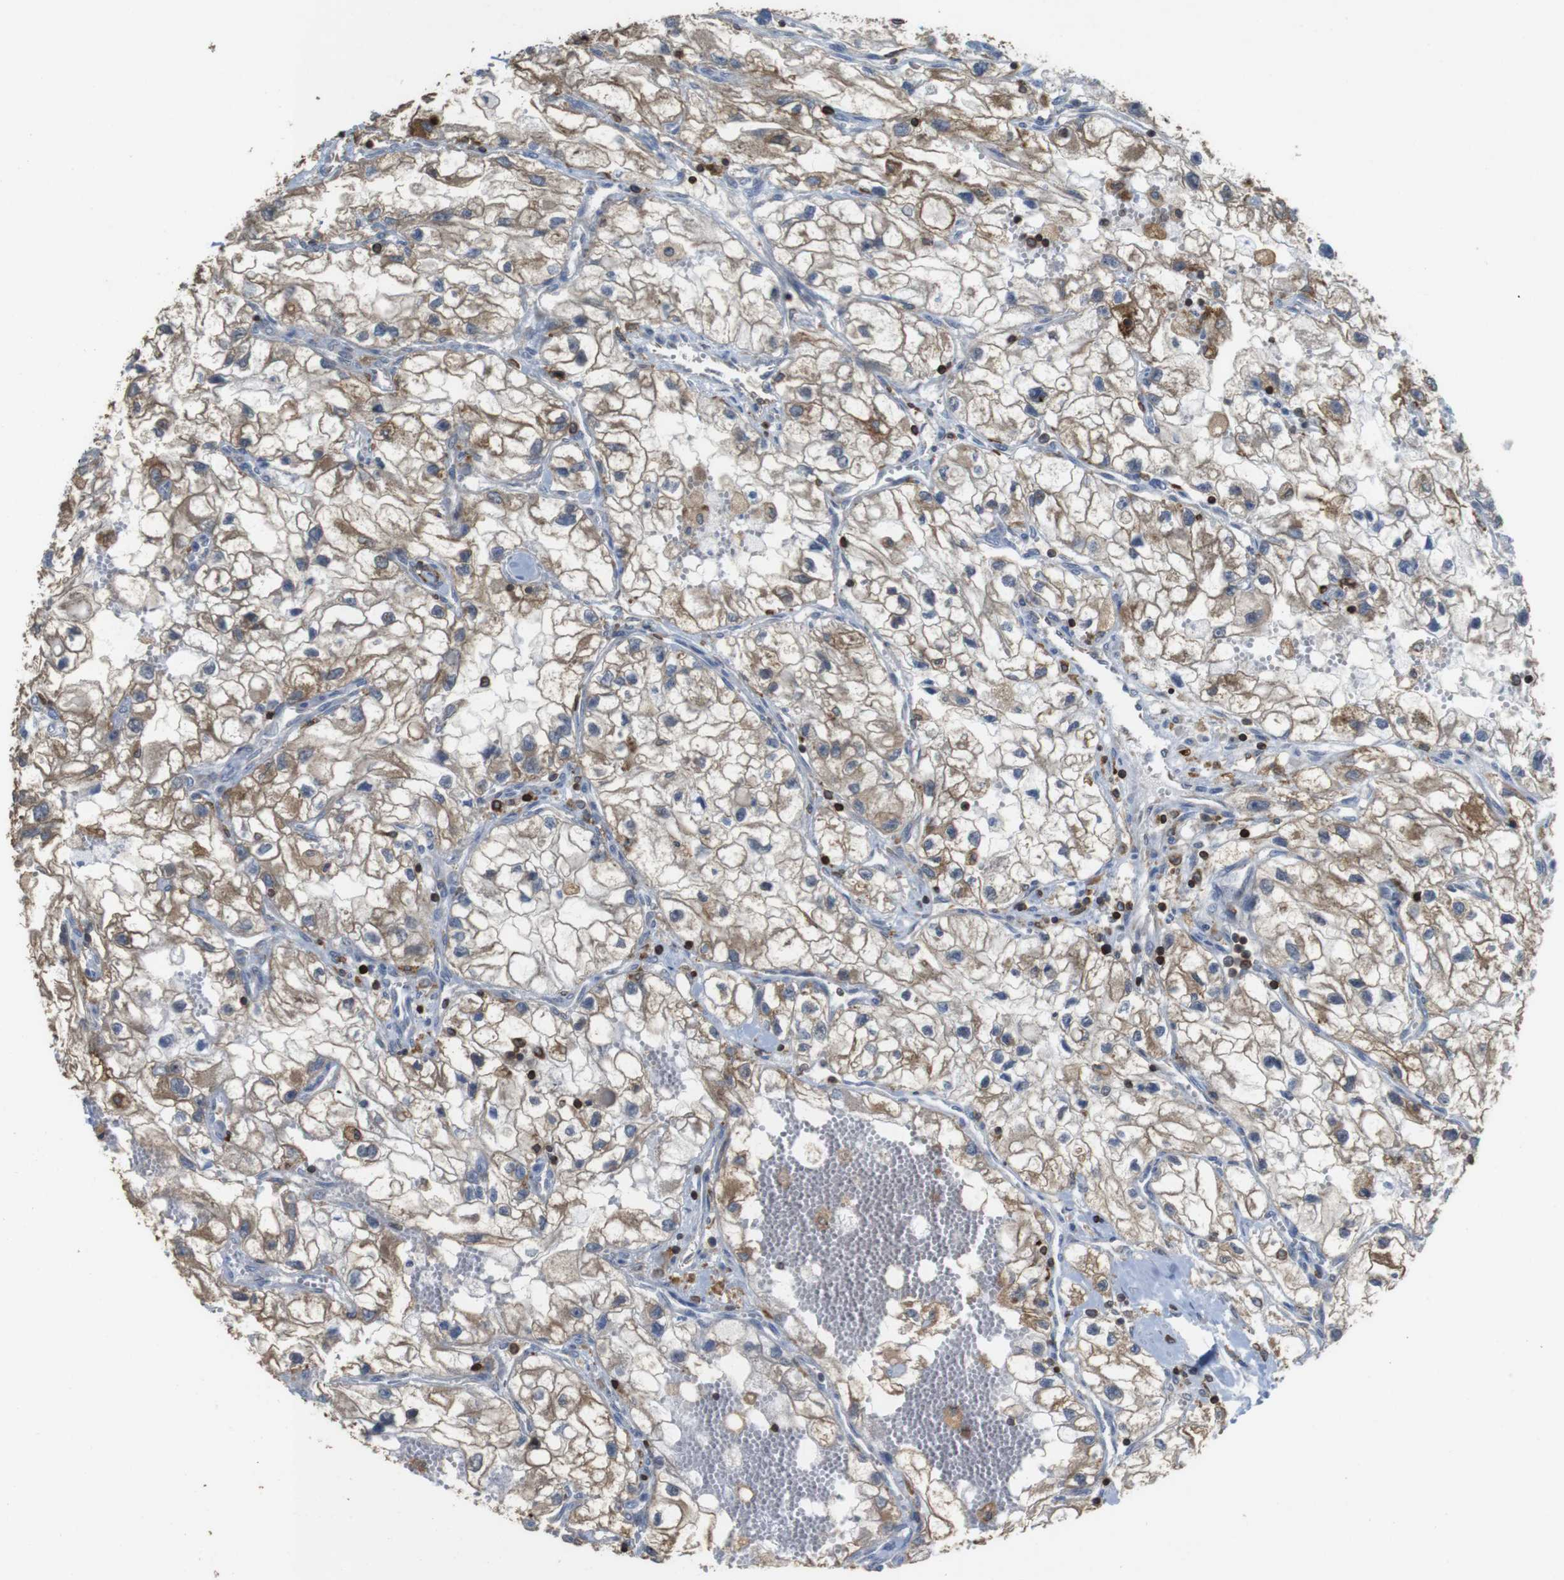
{"staining": {"intensity": "weak", "quantity": "25%-75%", "location": "cytoplasmic/membranous"}, "tissue": "renal cancer", "cell_type": "Tumor cells", "image_type": "cancer", "snomed": [{"axis": "morphology", "description": "Adenocarcinoma, NOS"}, {"axis": "topography", "description": "Kidney"}], "caption": "A histopathology image showing weak cytoplasmic/membranous positivity in approximately 25%-75% of tumor cells in renal adenocarcinoma, as visualized by brown immunohistochemical staining.", "gene": "ARL6IP5", "patient": {"sex": "female", "age": 70}}